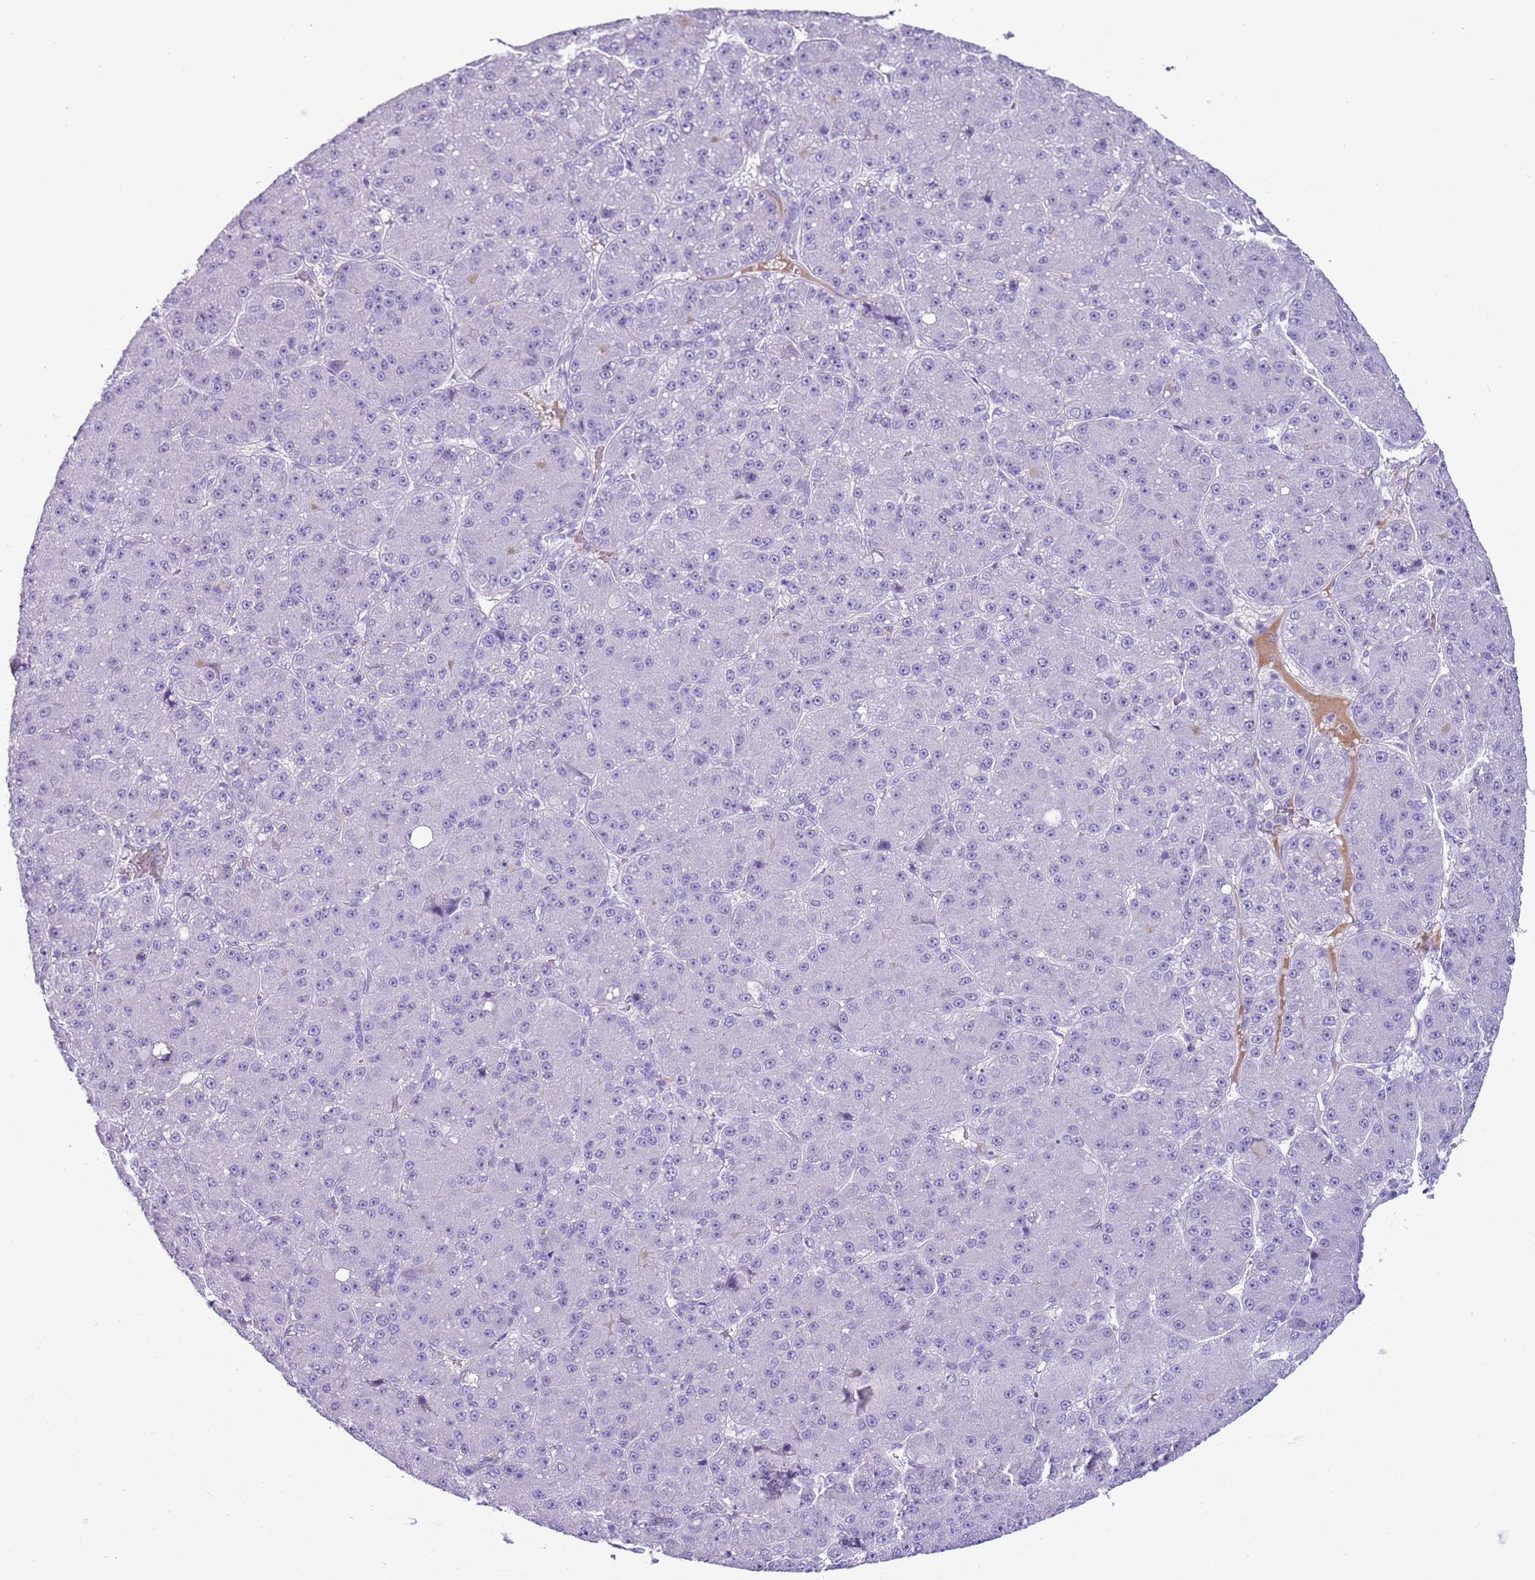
{"staining": {"intensity": "negative", "quantity": "none", "location": "none"}, "tissue": "liver cancer", "cell_type": "Tumor cells", "image_type": "cancer", "snomed": [{"axis": "morphology", "description": "Carcinoma, Hepatocellular, NOS"}, {"axis": "topography", "description": "Liver"}], "caption": "The immunohistochemistry image has no significant positivity in tumor cells of liver cancer (hepatocellular carcinoma) tissue.", "gene": "SCAMP5", "patient": {"sex": "male", "age": 67}}